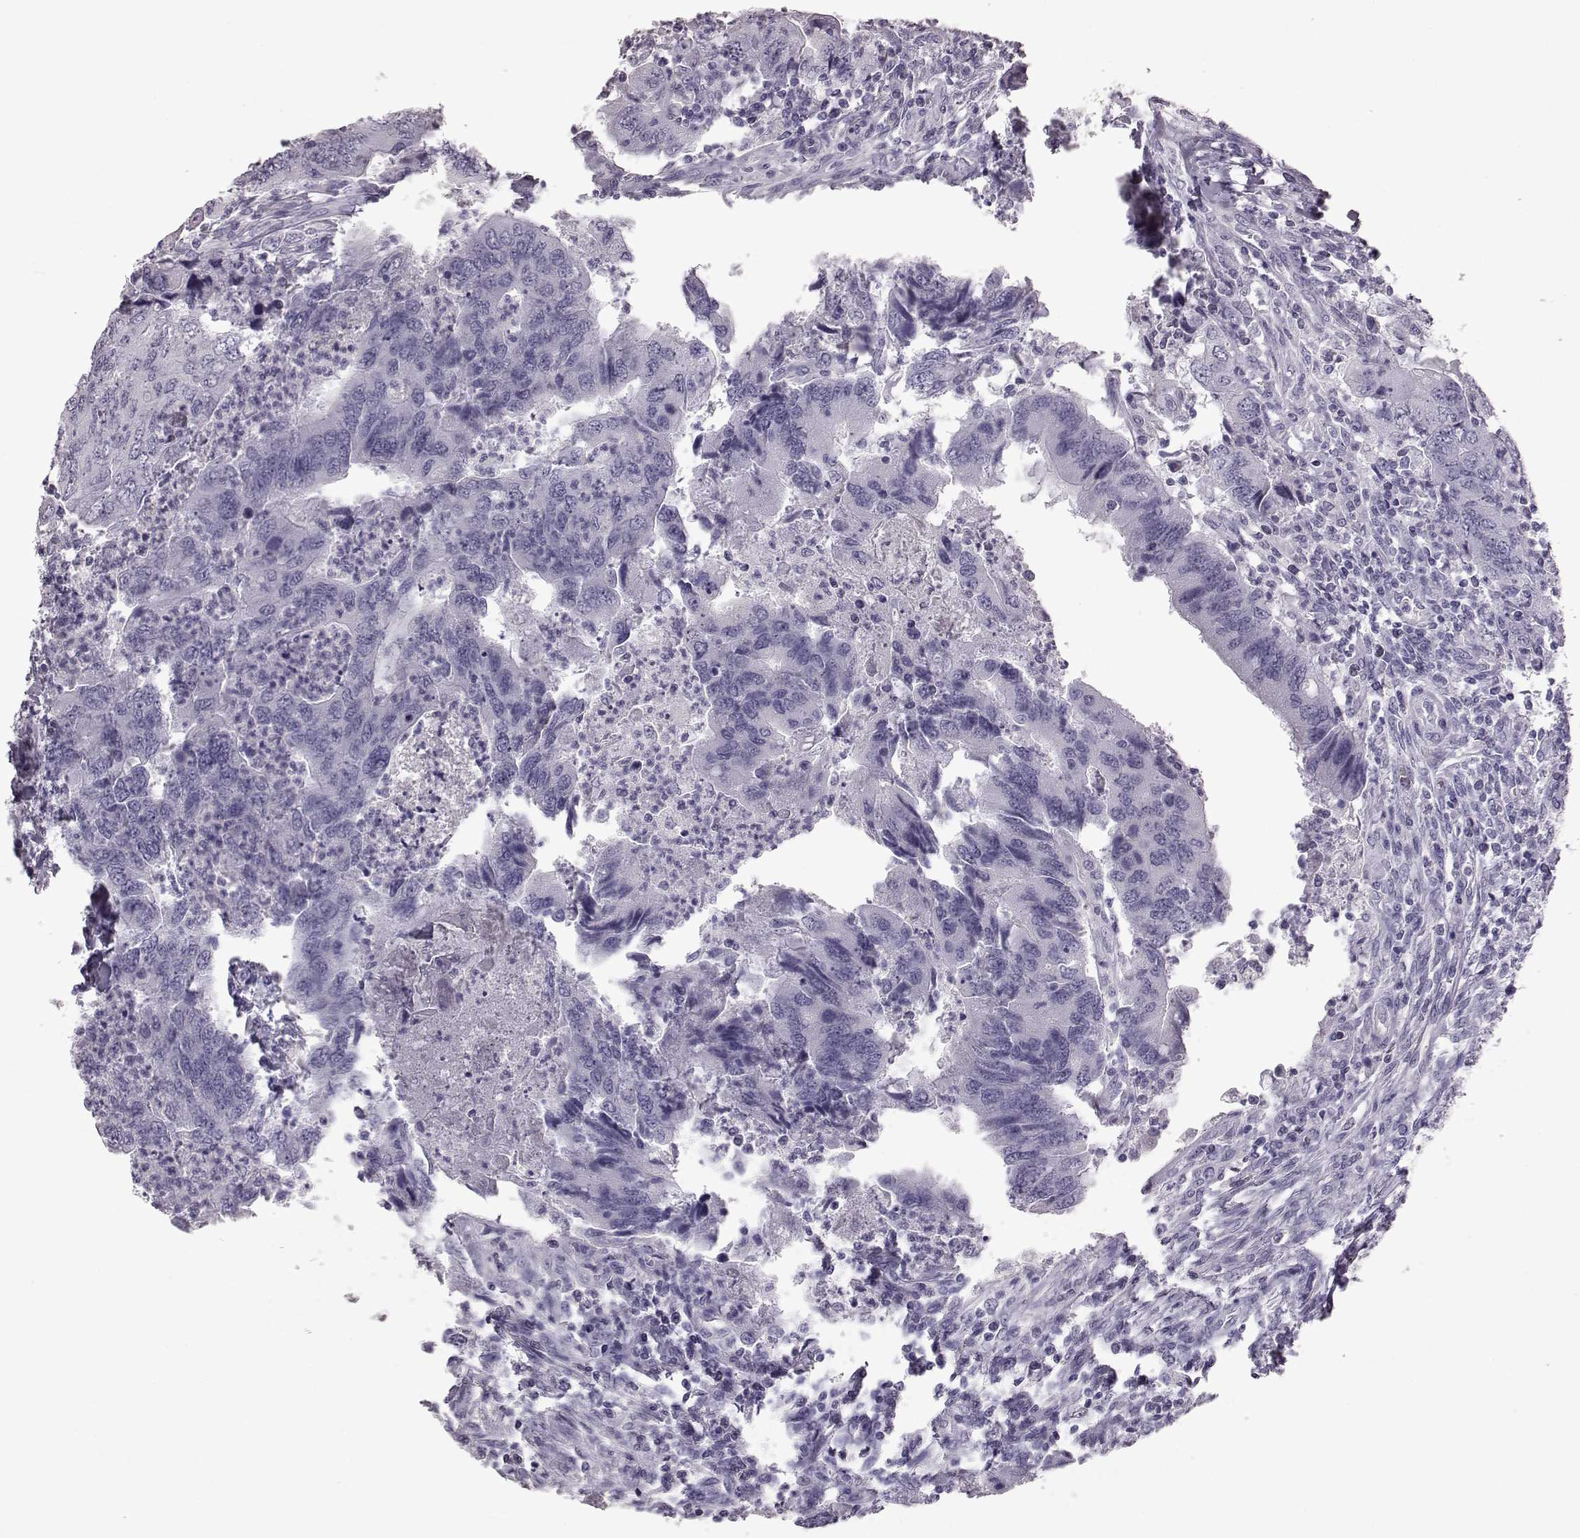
{"staining": {"intensity": "negative", "quantity": "none", "location": "none"}, "tissue": "colorectal cancer", "cell_type": "Tumor cells", "image_type": "cancer", "snomed": [{"axis": "morphology", "description": "Adenocarcinoma, NOS"}, {"axis": "topography", "description": "Colon"}], "caption": "IHC histopathology image of neoplastic tissue: colorectal adenocarcinoma stained with DAB (3,3'-diaminobenzidine) reveals no significant protein positivity in tumor cells.", "gene": "TCHHL1", "patient": {"sex": "female", "age": 67}}